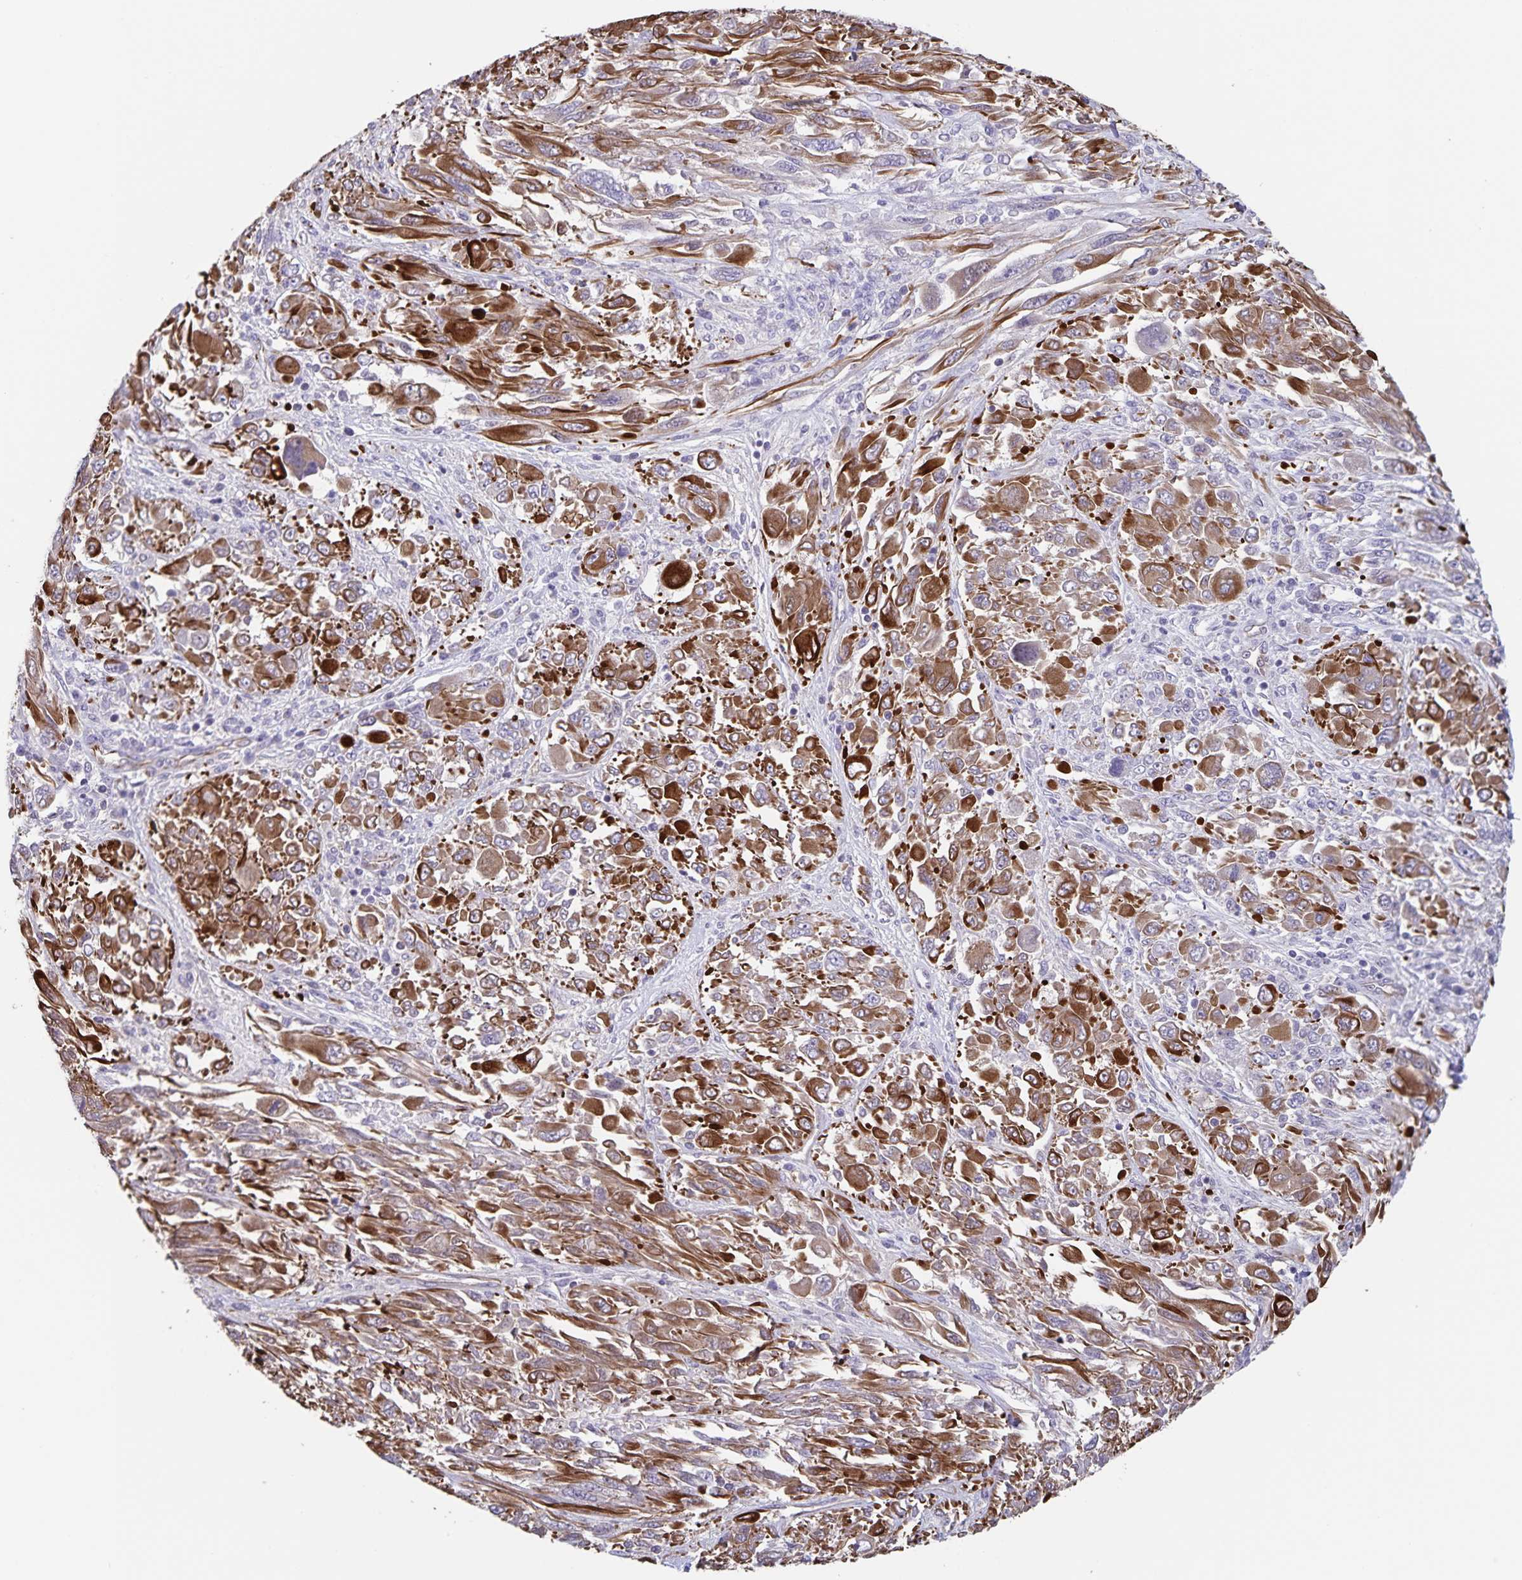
{"staining": {"intensity": "moderate", "quantity": ">75%", "location": "cytoplasmic/membranous"}, "tissue": "melanoma", "cell_type": "Tumor cells", "image_type": "cancer", "snomed": [{"axis": "morphology", "description": "Malignant melanoma, NOS"}, {"axis": "topography", "description": "Skin"}], "caption": "Immunohistochemistry (IHC) photomicrograph of neoplastic tissue: malignant melanoma stained using immunohistochemistry (IHC) reveals medium levels of moderate protein expression localized specifically in the cytoplasmic/membranous of tumor cells, appearing as a cytoplasmic/membranous brown color.", "gene": "SYNM", "patient": {"sex": "female", "age": 91}}